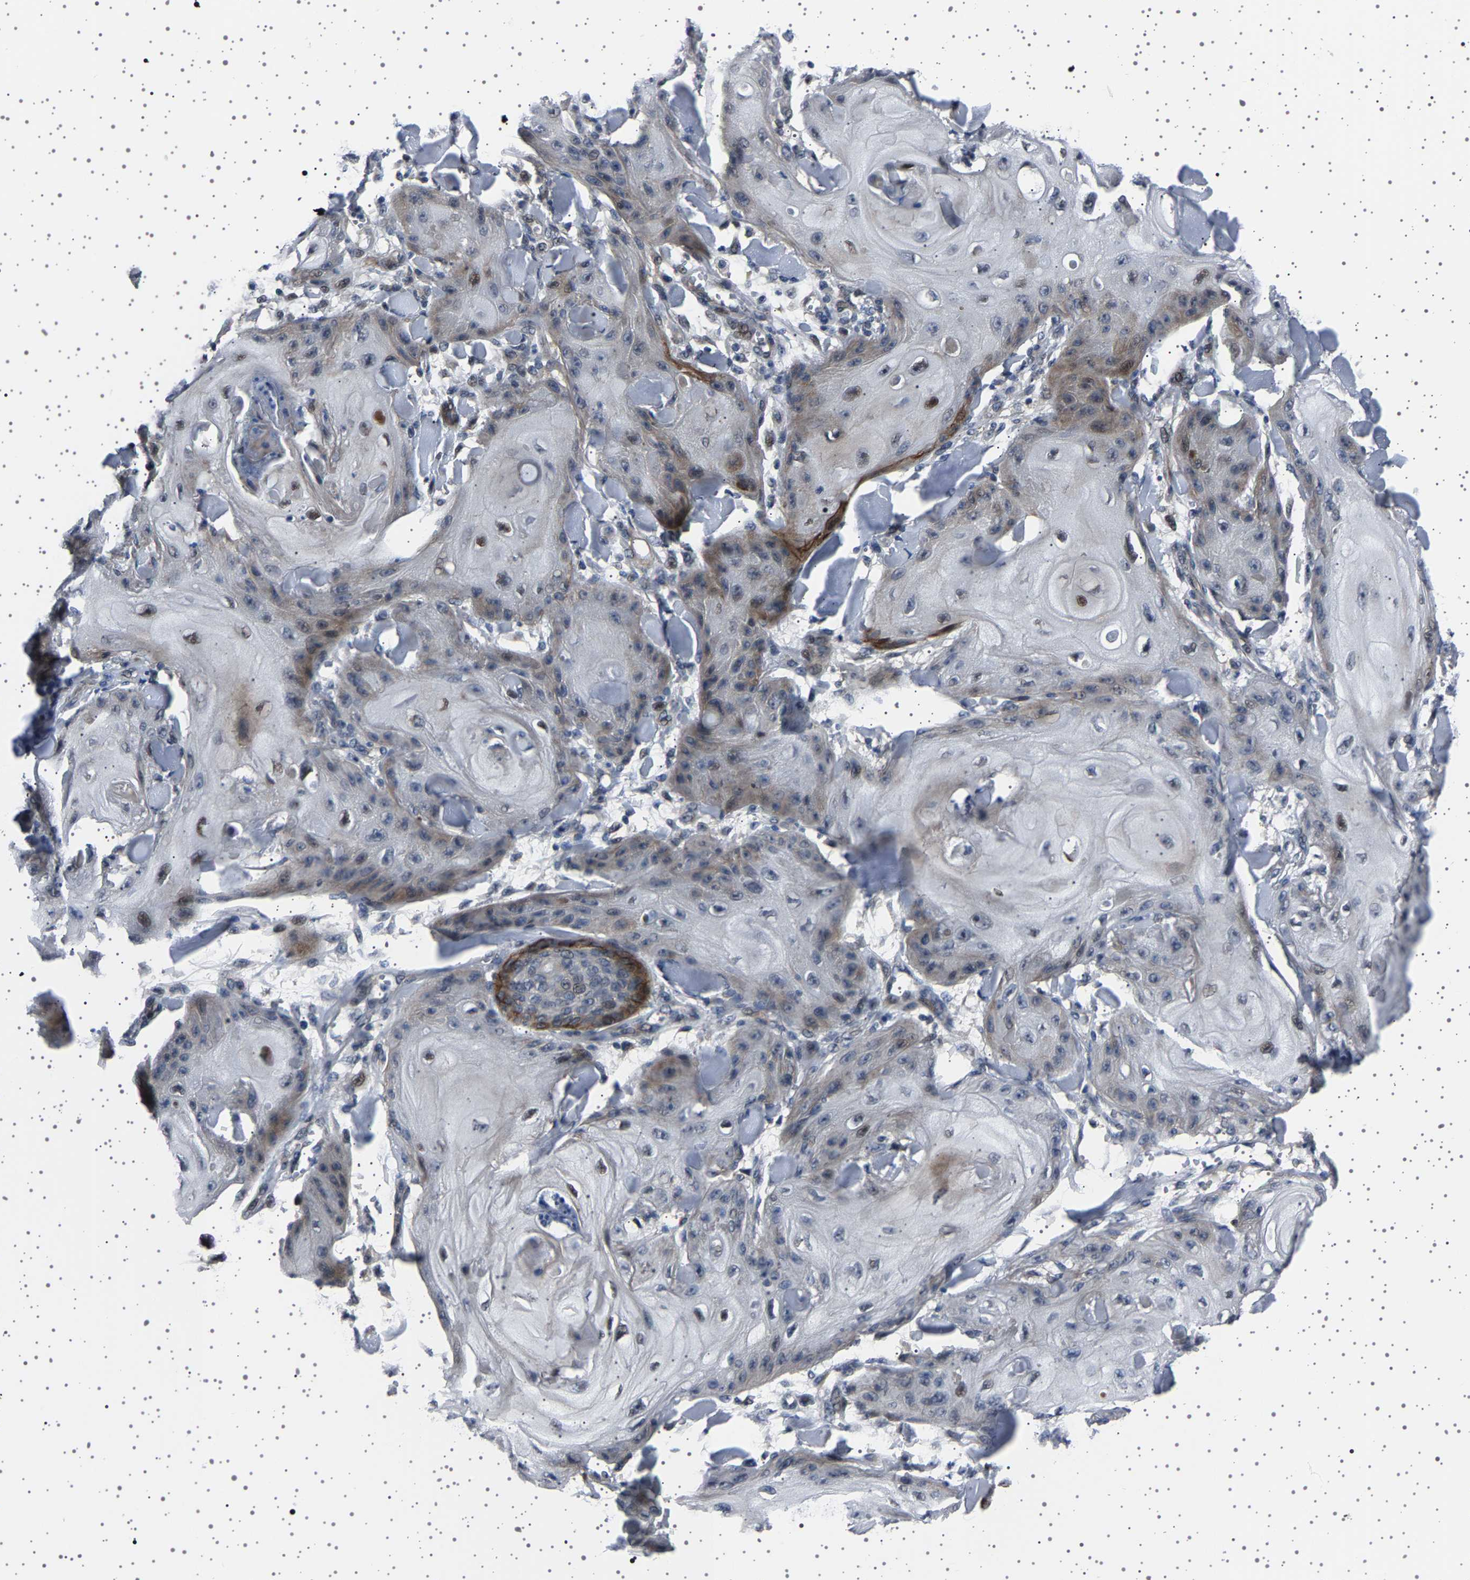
{"staining": {"intensity": "weak", "quantity": "<25%", "location": "cytoplasmic/membranous"}, "tissue": "skin cancer", "cell_type": "Tumor cells", "image_type": "cancer", "snomed": [{"axis": "morphology", "description": "Squamous cell carcinoma, NOS"}, {"axis": "topography", "description": "Skin"}], "caption": "Tumor cells are negative for protein expression in human skin squamous cell carcinoma. Brightfield microscopy of immunohistochemistry stained with DAB (brown) and hematoxylin (blue), captured at high magnification.", "gene": "PAK5", "patient": {"sex": "male", "age": 74}}